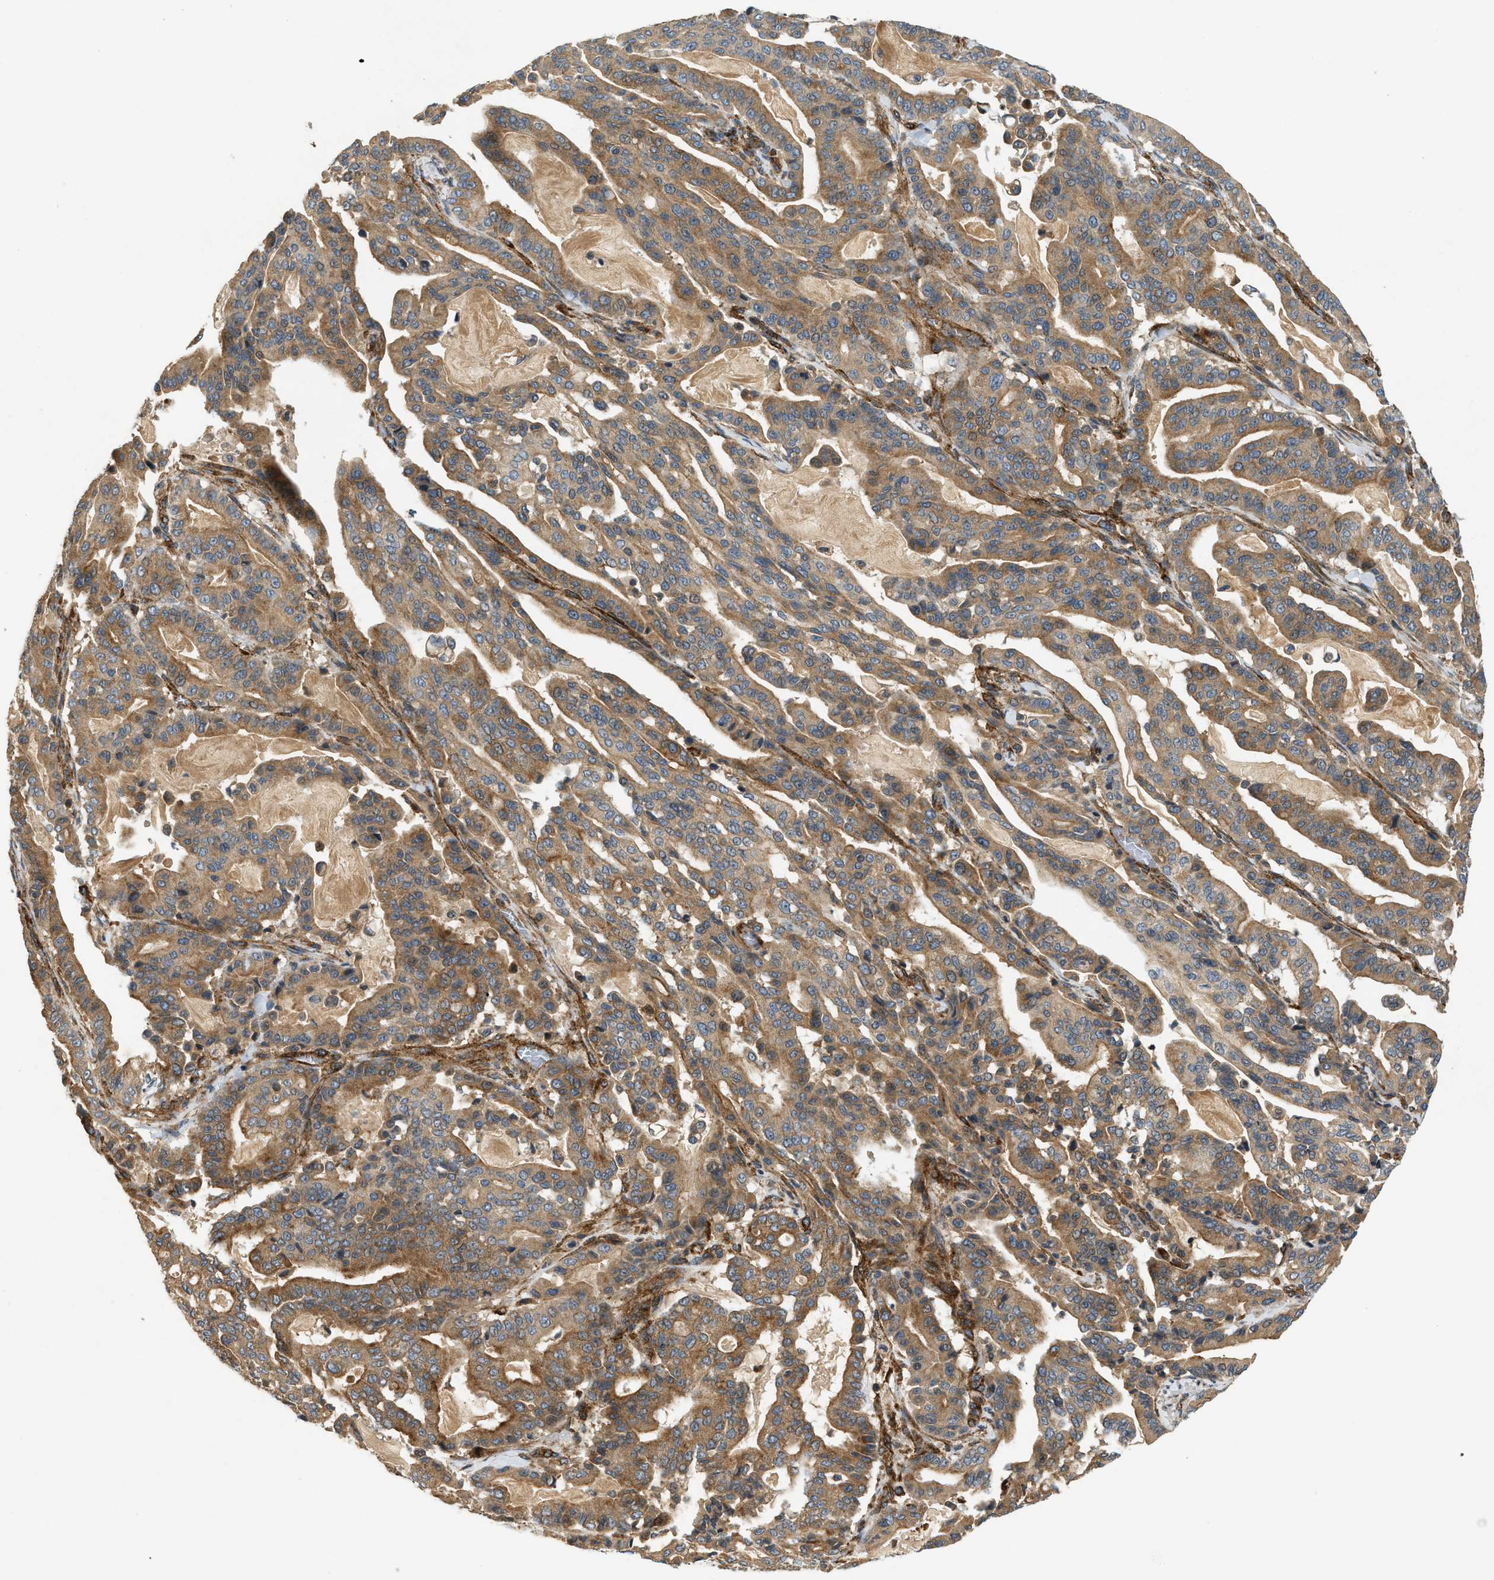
{"staining": {"intensity": "moderate", "quantity": ">75%", "location": "cytoplasmic/membranous"}, "tissue": "pancreatic cancer", "cell_type": "Tumor cells", "image_type": "cancer", "snomed": [{"axis": "morphology", "description": "Adenocarcinoma, NOS"}, {"axis": "topography", "description": "Pancreas"}], "caption": "Immunohistochemistry (IHC) of human pancreatic cancer (adenocarcinoma) exhibits medium levels of moderate cytoplasmic/membranous positivity in approximately >75% of tumor cells.", "gene": "HIP1", "patient": {"sex": "male", "age": 63}}